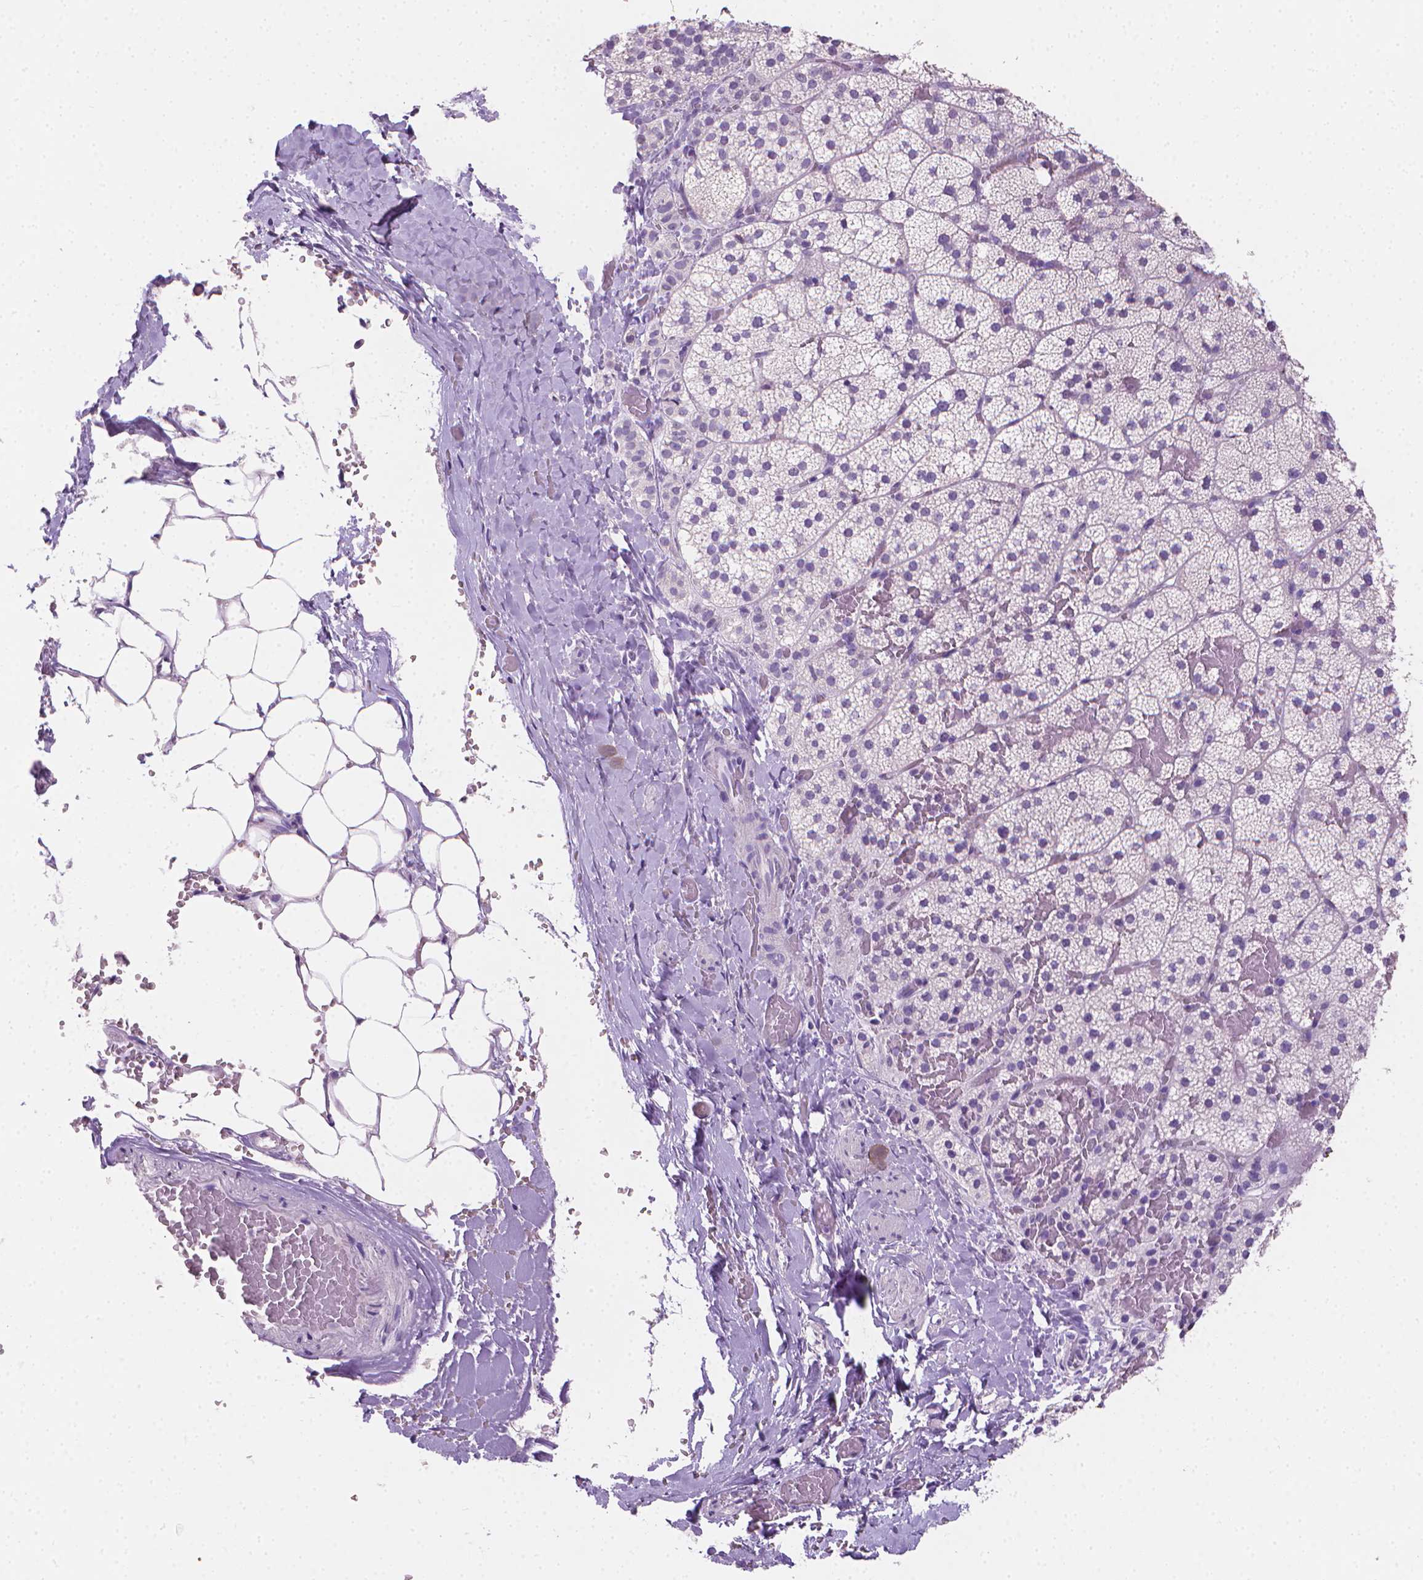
{"staining": {"intensity": "negative", "quantity": "none", "location": "none"}, "tissue": "adrenal gland", "cell_type": "Glandular cells", "image_type": "normal", "snomed": [{"axis": "morphology", "description": "Normal tissue, NOS"}, {"axis": "topography", "description": "Adrenal gland"}], "caption": "Photomicrograph shows no protein staining in glandular cells of unremarkable adrenal gland. (DAB immunohistochemistry visualized using brightfield microscopy, high magnification).", "gene": "TNNI2", "patient": {"sex": "male", "age": 53}}